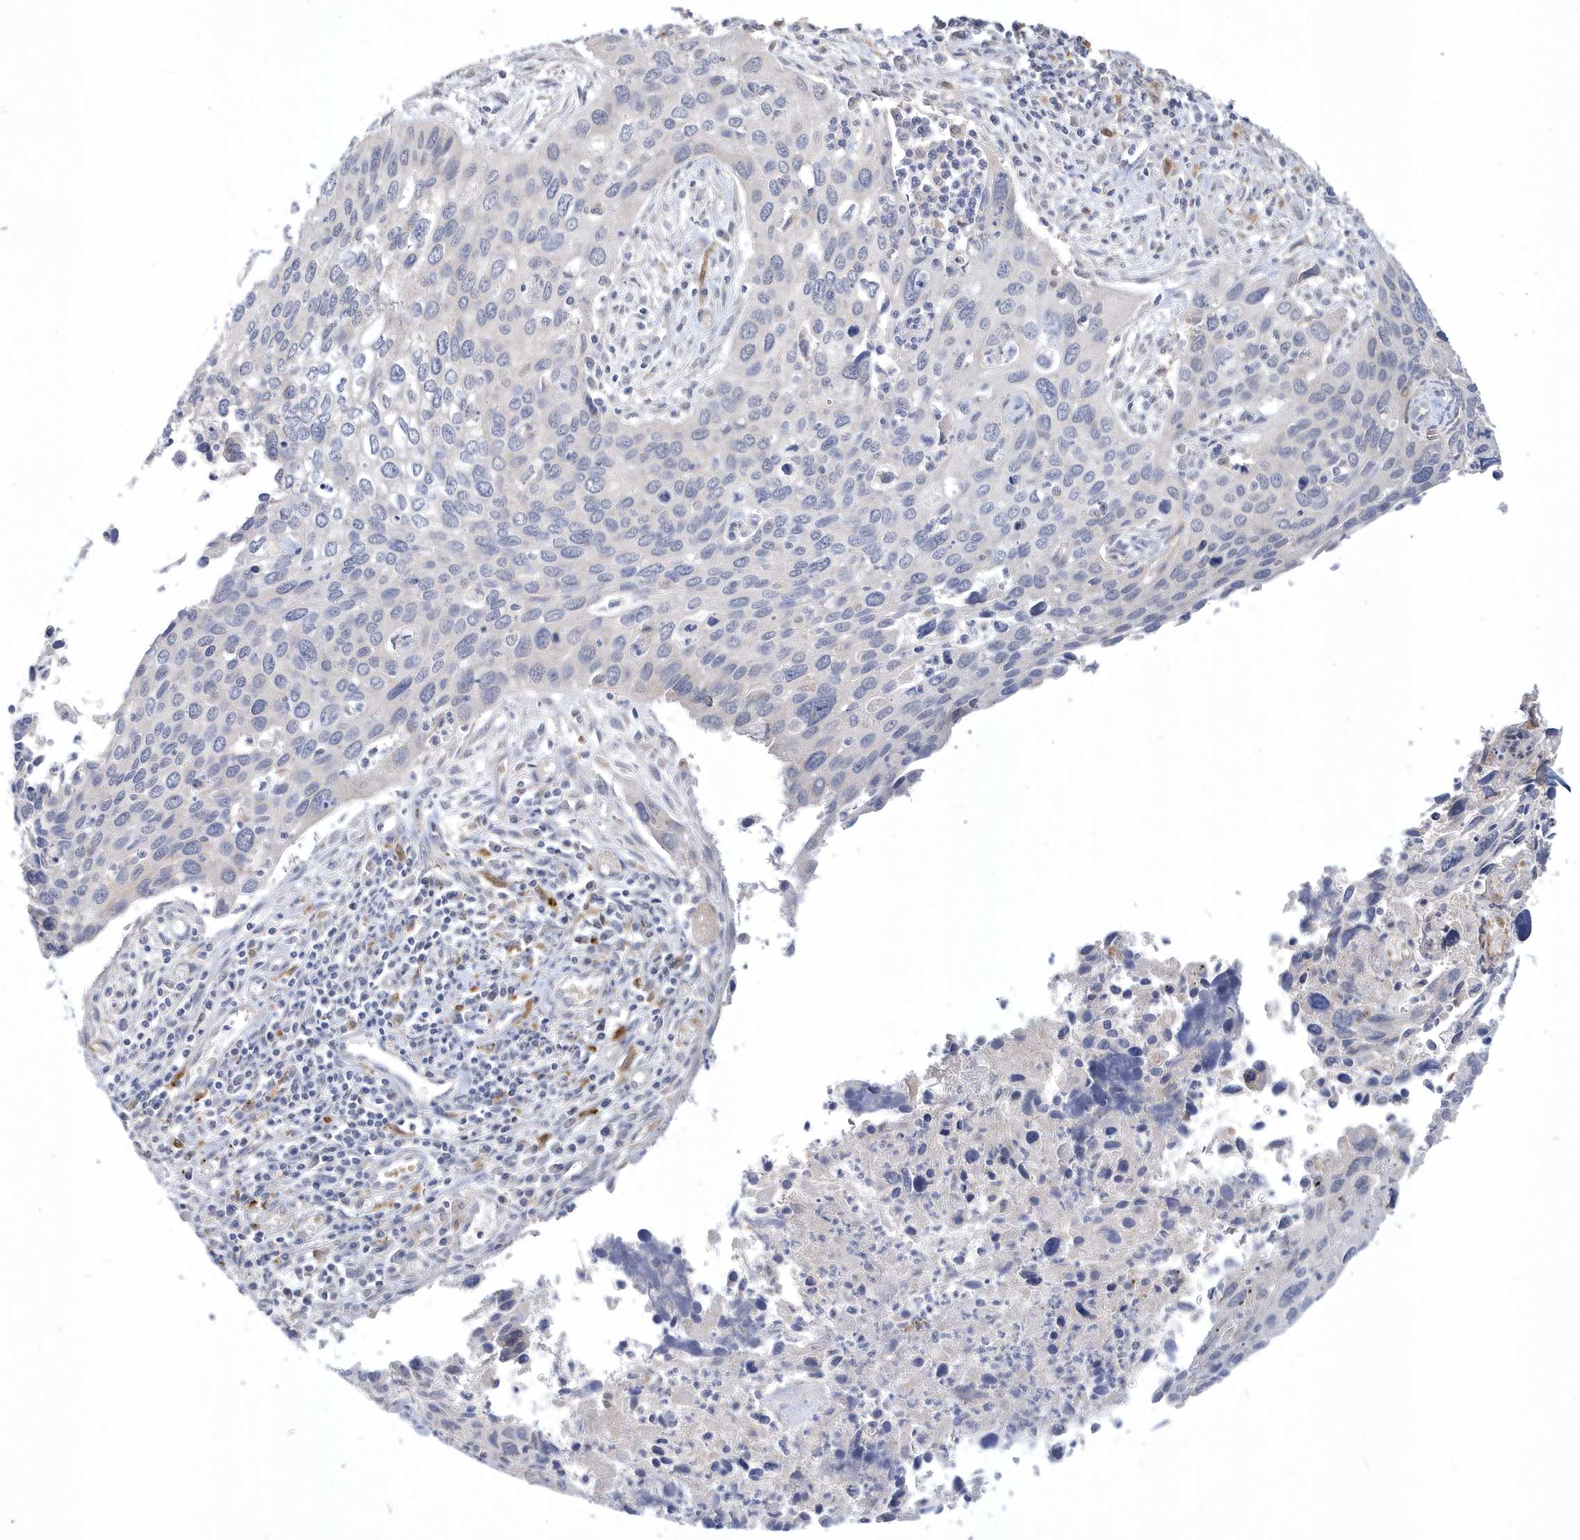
{"staining": {"intensity": "negative", "quantity": "none", "location": "none"}, "tissue": "cervical cancer", "cell_type": "Tumor cells", "image_type": "cancer", "snomed": [{"axis": "morphology", "description": "Squamous cell carcinoma, NOS"}, {"axis": "topography", "description": "Cervix"}], "caption": "Immunohistochemistry photomicrograph of neoplastic tissue: squamous cell carcinoma (cervical) stained with DAB displays no significant protein staining in tumor cells. Brightfield microscopy of immunohistochemistry stained with DAB (brown) and hematoxylin (blue), captured at high magnification.", "gene": "TSPEAR", "patient": {"sex": "female", "age": 55}}